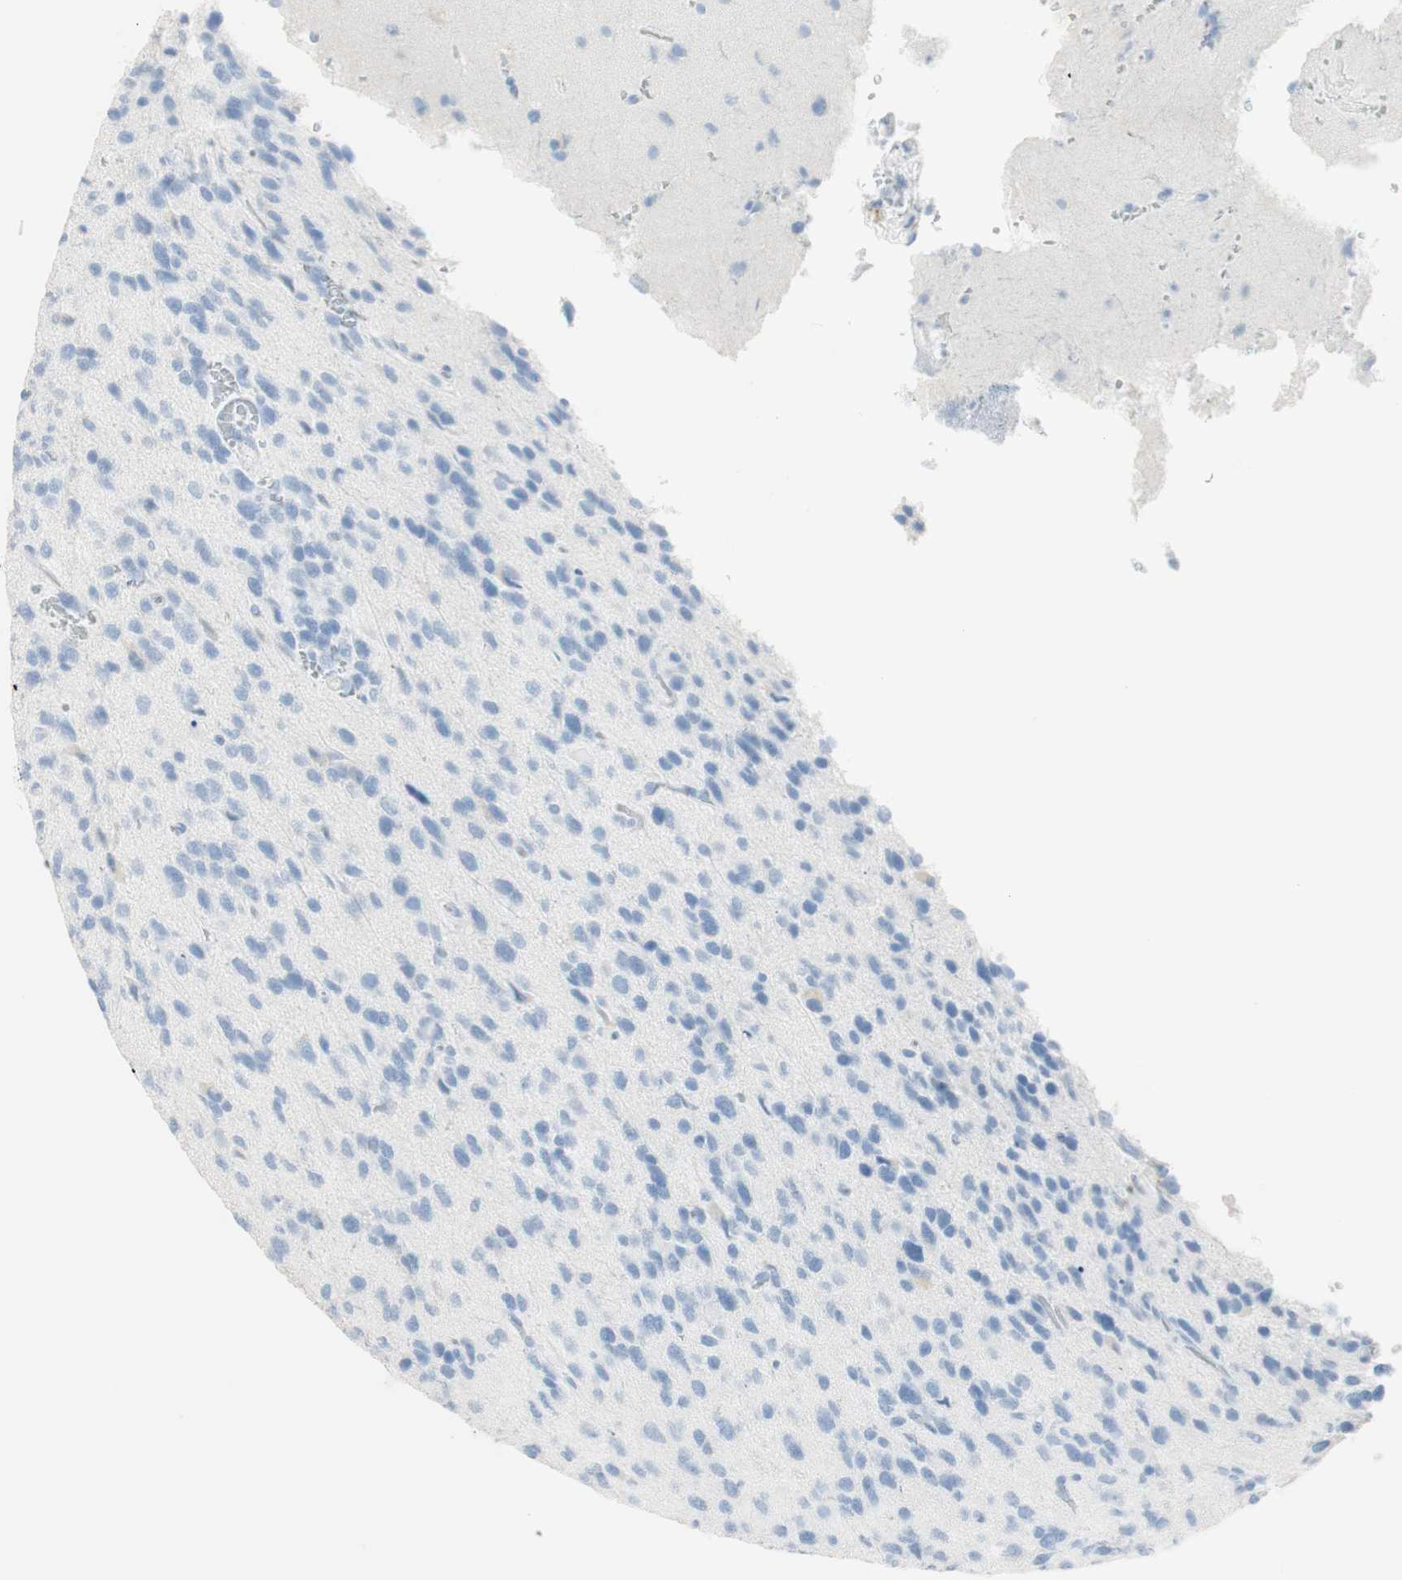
{"staining": {"intensity": "negative", "quantity": "none", "location": "none"}, "tissue": "glioma", "cell_type": "Tumor cells", "image_type": "cancer", "snomed": [{"axis": "morphology", "description": "Glioma, malignant, High grade"}, {"axis": "topography", "description": "Brain"}], "caption": "A high-resolution micrograph shows immunohistochemistry staining of high-grade glioma (malignant), which shows no significant staining in tumor cells.", "gene": "NAPSA", "patient": {"sex": "female", "age": 58}}